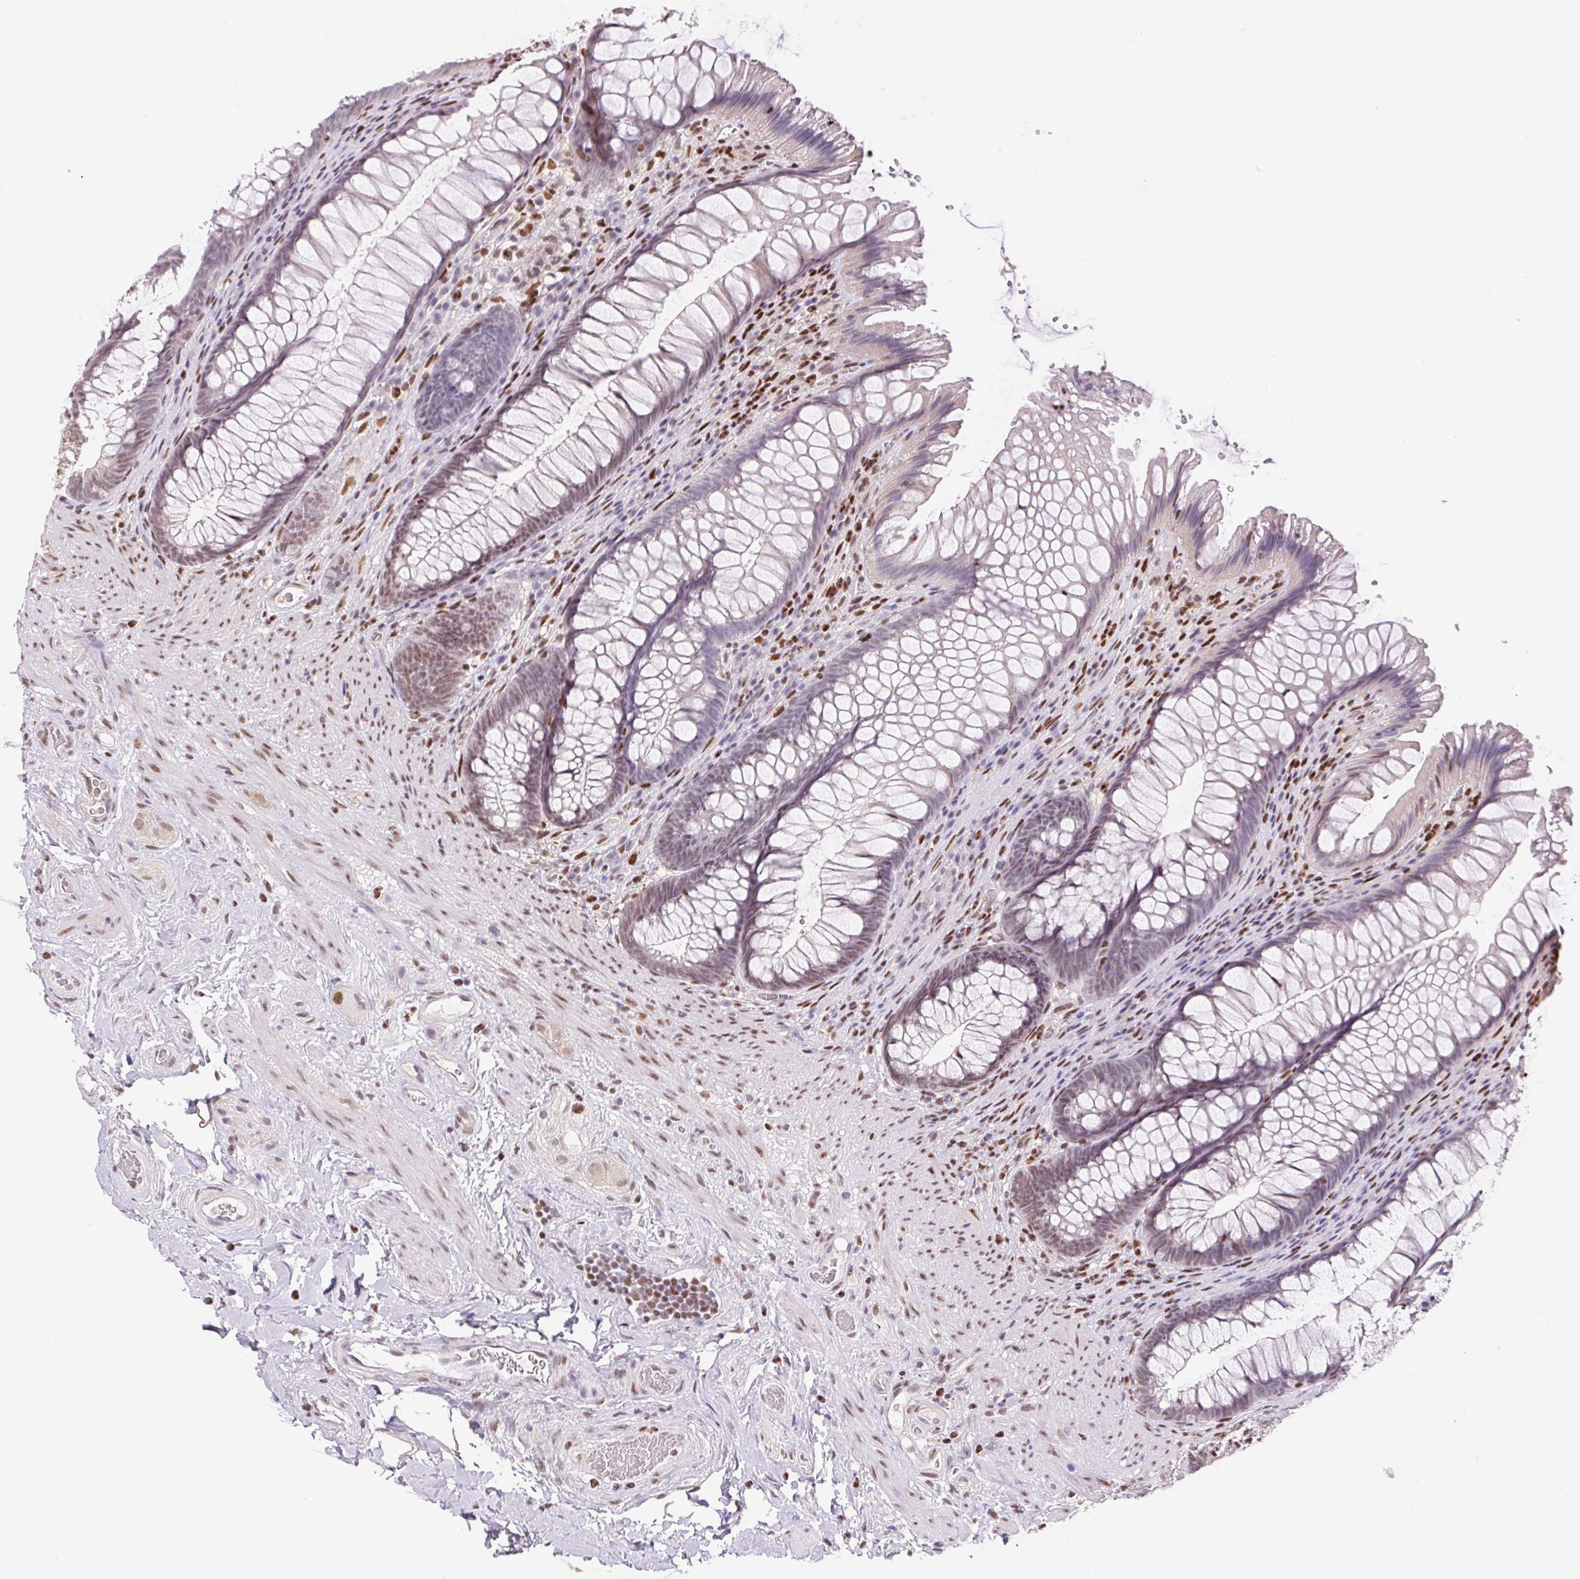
{"staining": {"intensity": "weak", "quantity": "25%-75%", "location": "nuclear"}, "tissue": "rectum", "cell_type": "Glandular cells", "image_type": "normal", "snomed": [{"axis": "morphology", "description": "Normal tissue, NOS"}, {"axis": "topography", "description": "Rectum"}], "caption": "Human rectum stained for a protein (brown) displays weak nuclear positive staining in about 25%-75% of glandular cells.", "gene": "TRERF1", "patient": {"sex": "male", "age": 53}}